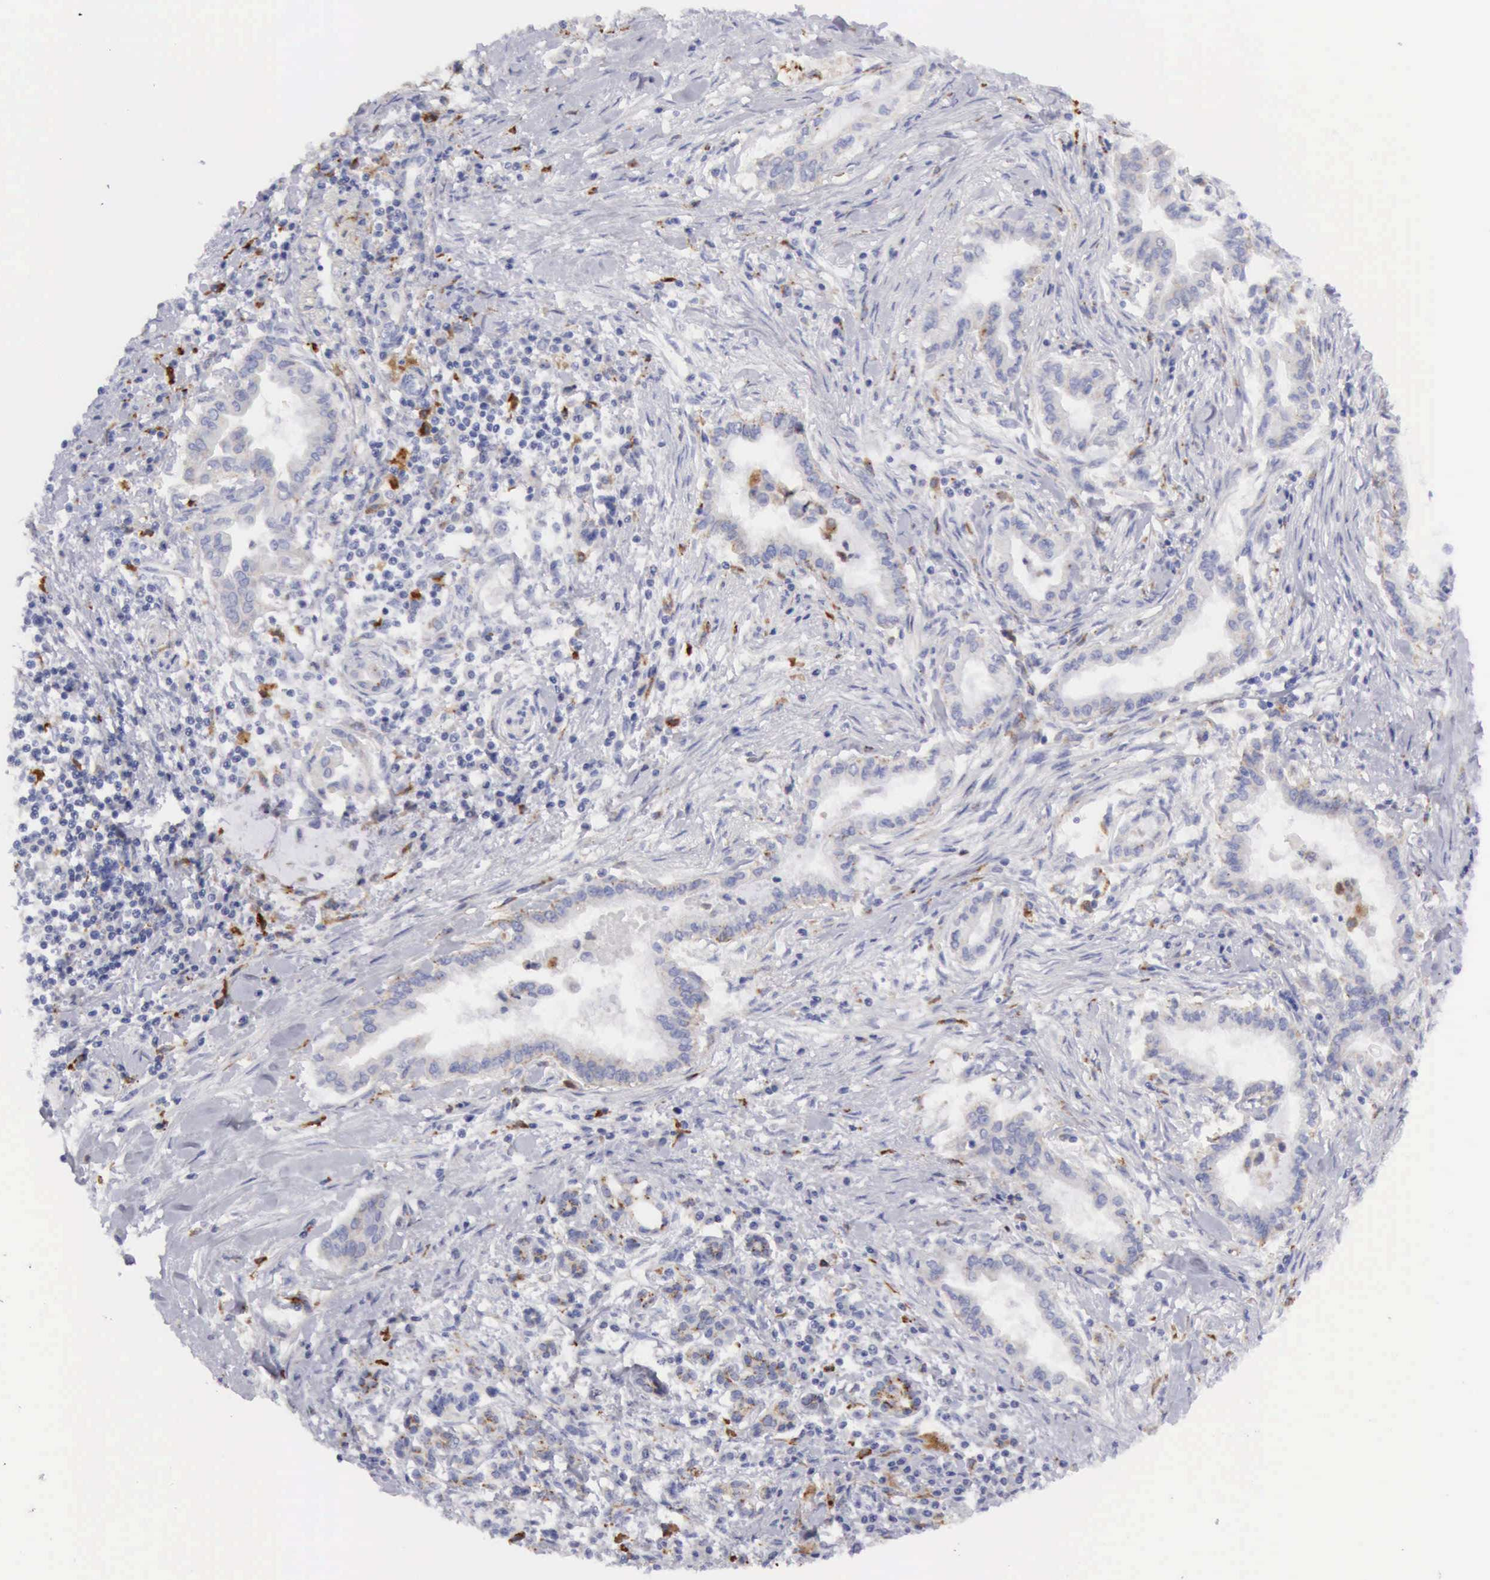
{"staining": {"intensity": "negative", "quantity": "none", "location": "none"}, "tissue": "pancreatic cancer", "cell_type": "Tumor cells", "image_type": "cancer", "snomed": [{"axis": "morphology", "description": "Adenocarcinoma, NOS"}, {"axis": "topography", "description": "Pancreas"}], "caption": "Adenocarcinoma (pancreatic) stained for a protein using immunohistochemistry reveals no positivity tumor cells.", "gene": "CTSS", "patient": {"sex": "female", "age": 64}}